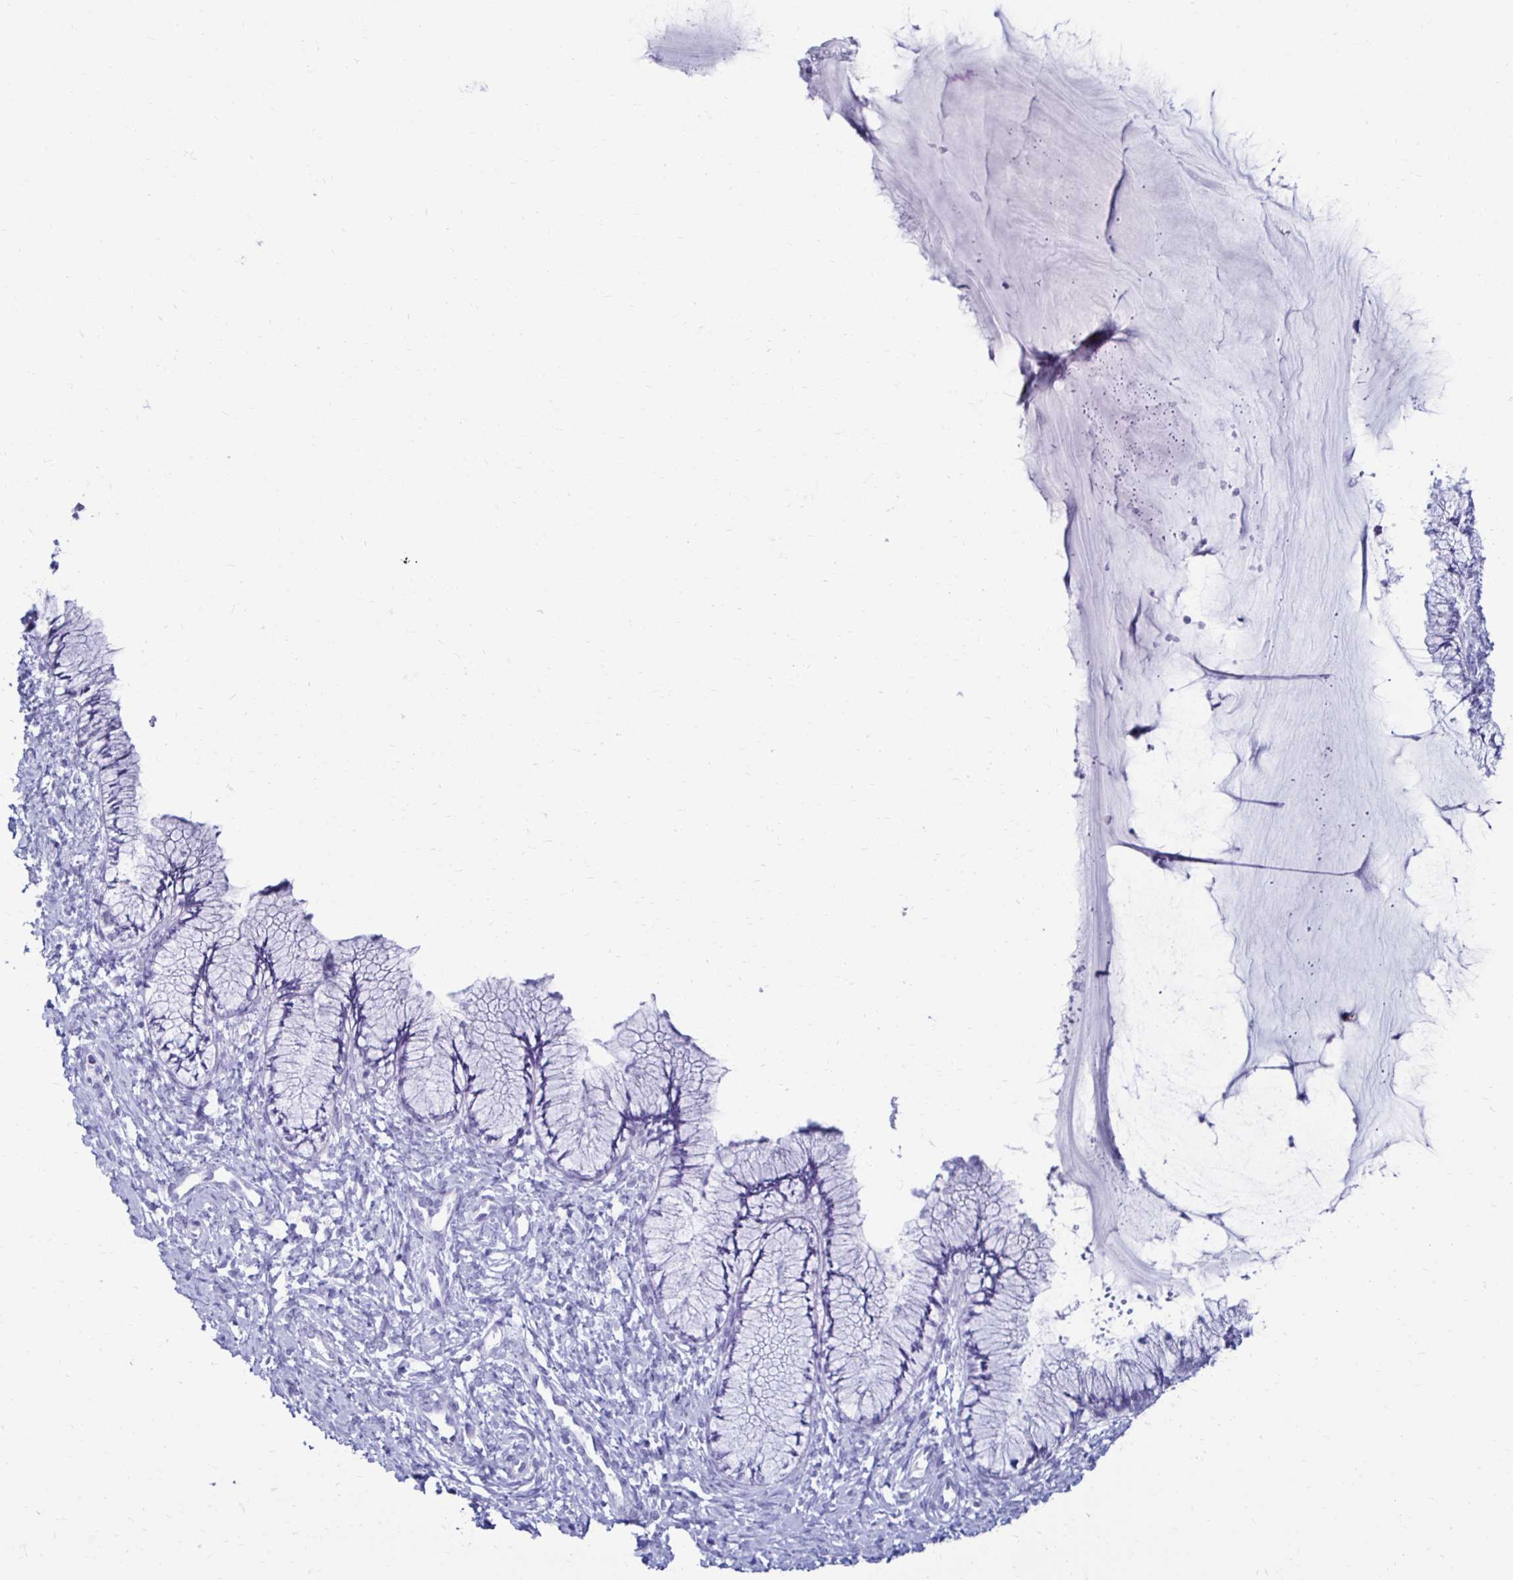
{"staining": {"intensity": "negative", "quantity": "none", "location": "none"}, "tissue": "cervix", "cell_type": "Glandular cells", "image_type": "normal", "snomed": [{"axis": "morphology", "description": "Normal tissue, NOS"}, {"axis": "topography", "description": "Cervix"}], "caption": "The image exhibits no staining of glandular cells in unremarkable cervix. Nuclei are stained in blue.", "gene": "CST5", "patient": {"sex": "female", "age": 37}}